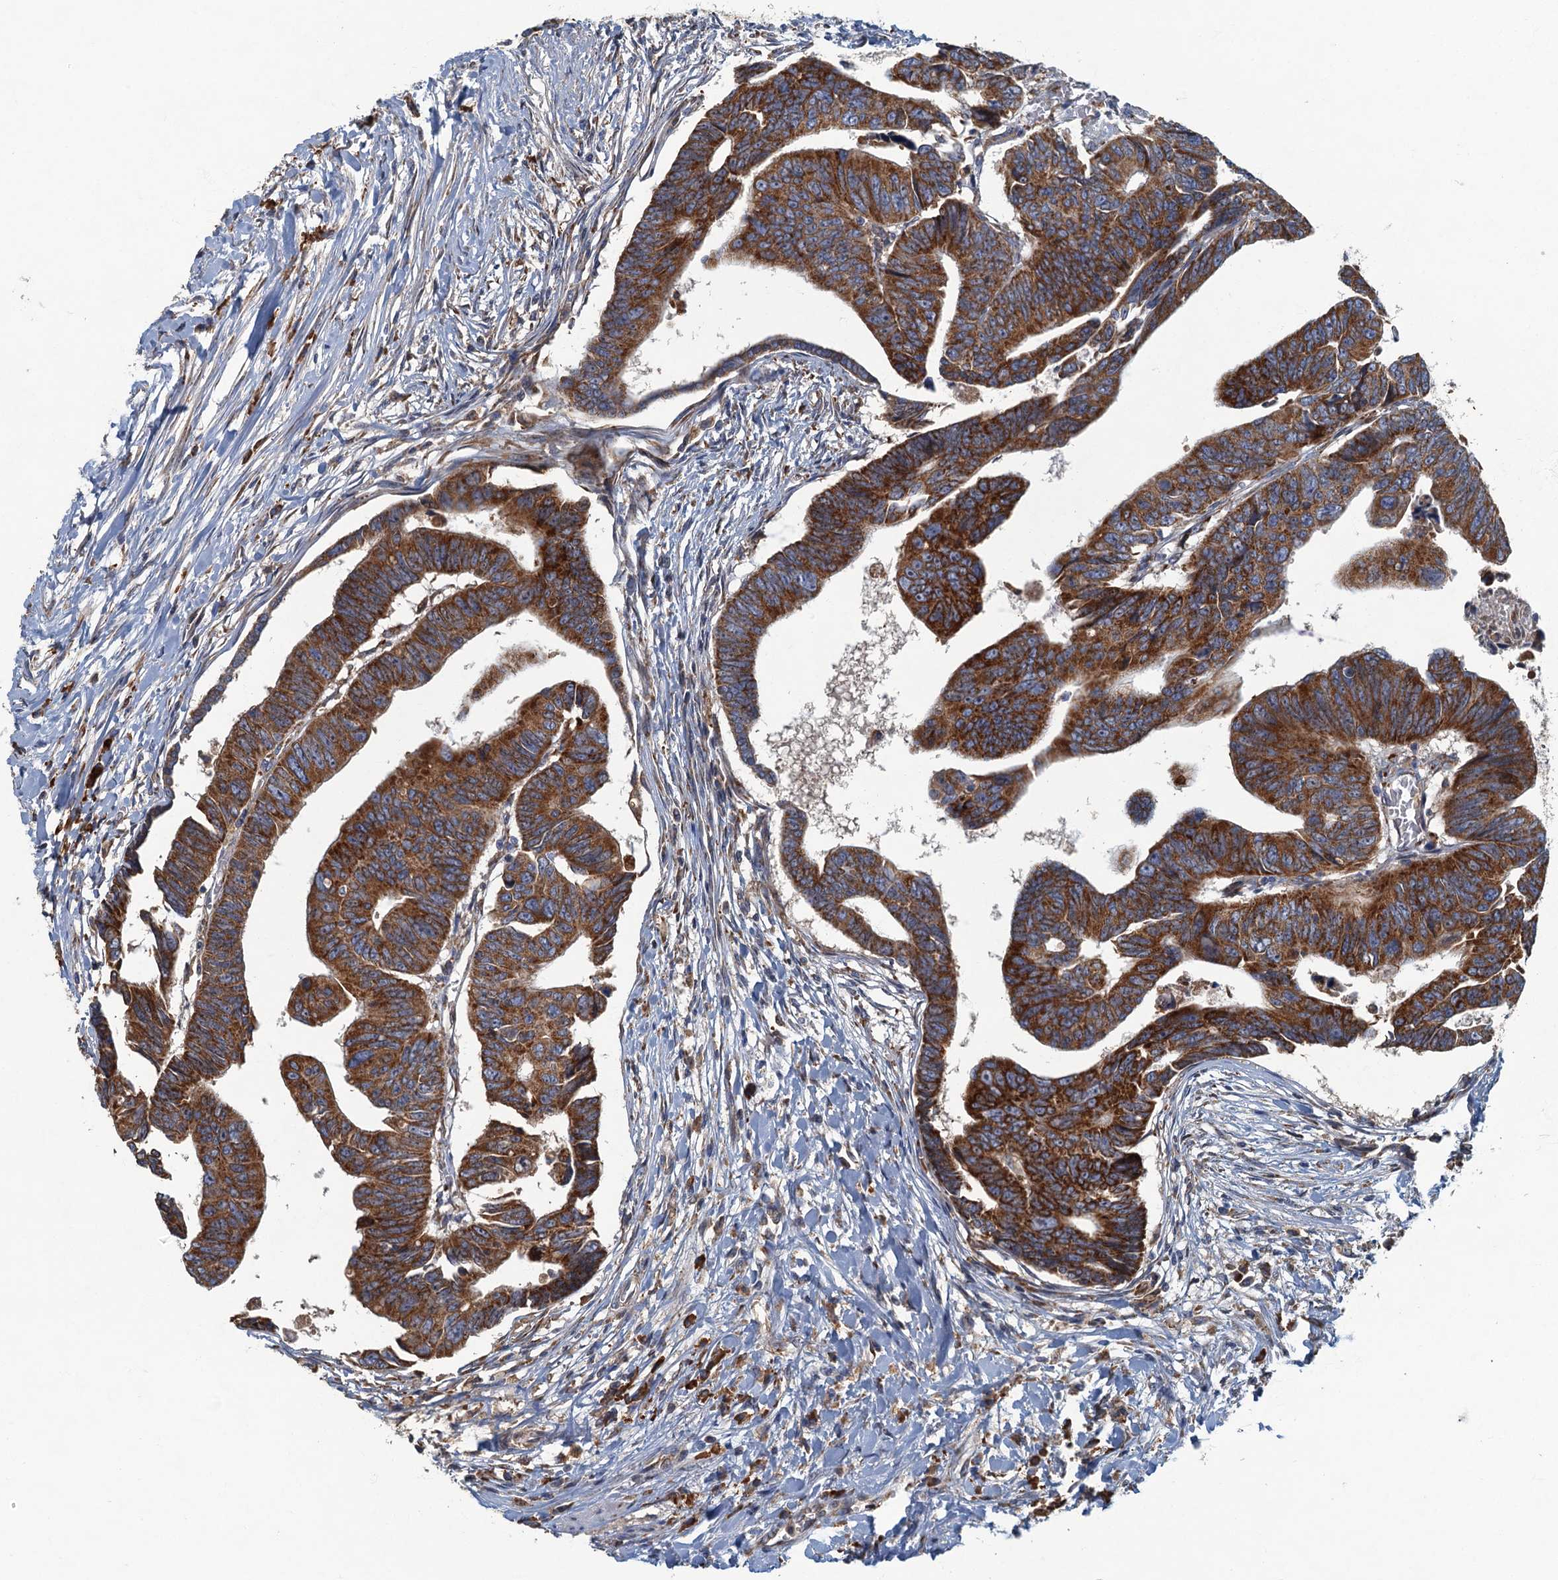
{"staining": {"intensity": "strong", "quantity": ">75%", "location": "cytoplasmic/membranous"}, "tissue": "colorectal cancer", "cell_type": "Tumor cells", "image_type": "cancer", "snomed": [{"axis": "morphology", "description": "Adenocarcinoma, NOS"}, {"axis": "topography", "description": "Rectum"}], "caption": "DAB (3,3'-diaminobenzidine) immunohistochemical staining of adenocarcinoma (colorectal) demonstrates strong cytoplasmic/membranous protein positivity in approximately >75% of tumor cells. Nuclei are stained in blue.", "gene": "SPDYC", "patient": {"sex": "female", "age": 65}}